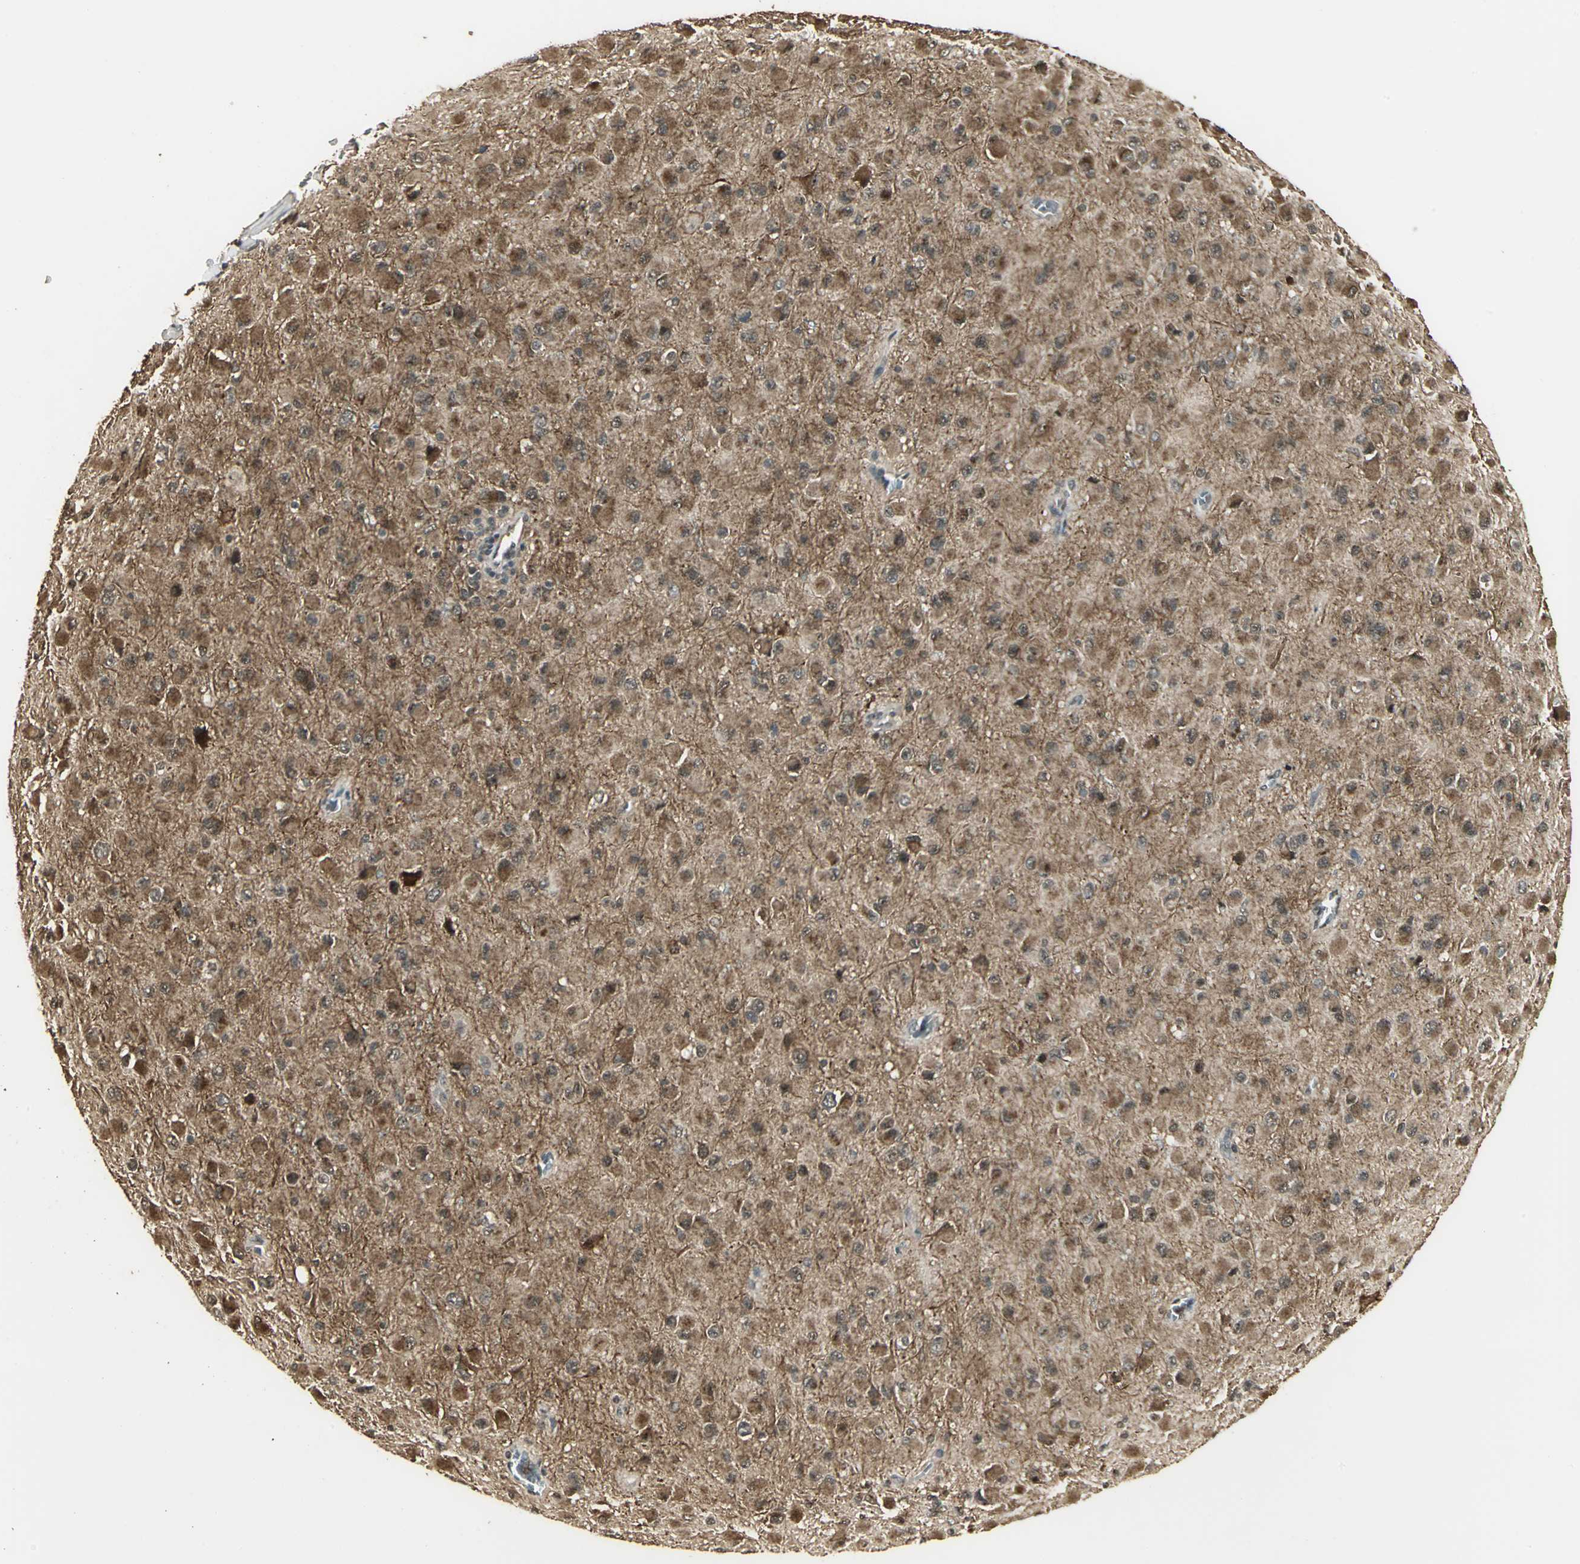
{"staining": {"intensity": "strong", "quantity": ">75%", "location": "cytoplasmic/membranous"}, "tissue": "glioma", "cell_type": "Tumor cells", "image_type": "cancer", "snomed": [{"axis": "morphology", "description": "Glioma, malignant, Low grade"}, {"axis": "topography", "description": "Brain"}], "caption": "IHC of human malignant glioma (low-grade) demonstrates high levels of strong cytoplasmic/membranous staining in approximately >75% of tumor cells. Nuclei are stained in blue.", "gene": "UCHL5", "patient": {"sex": "male", "age": 42}}